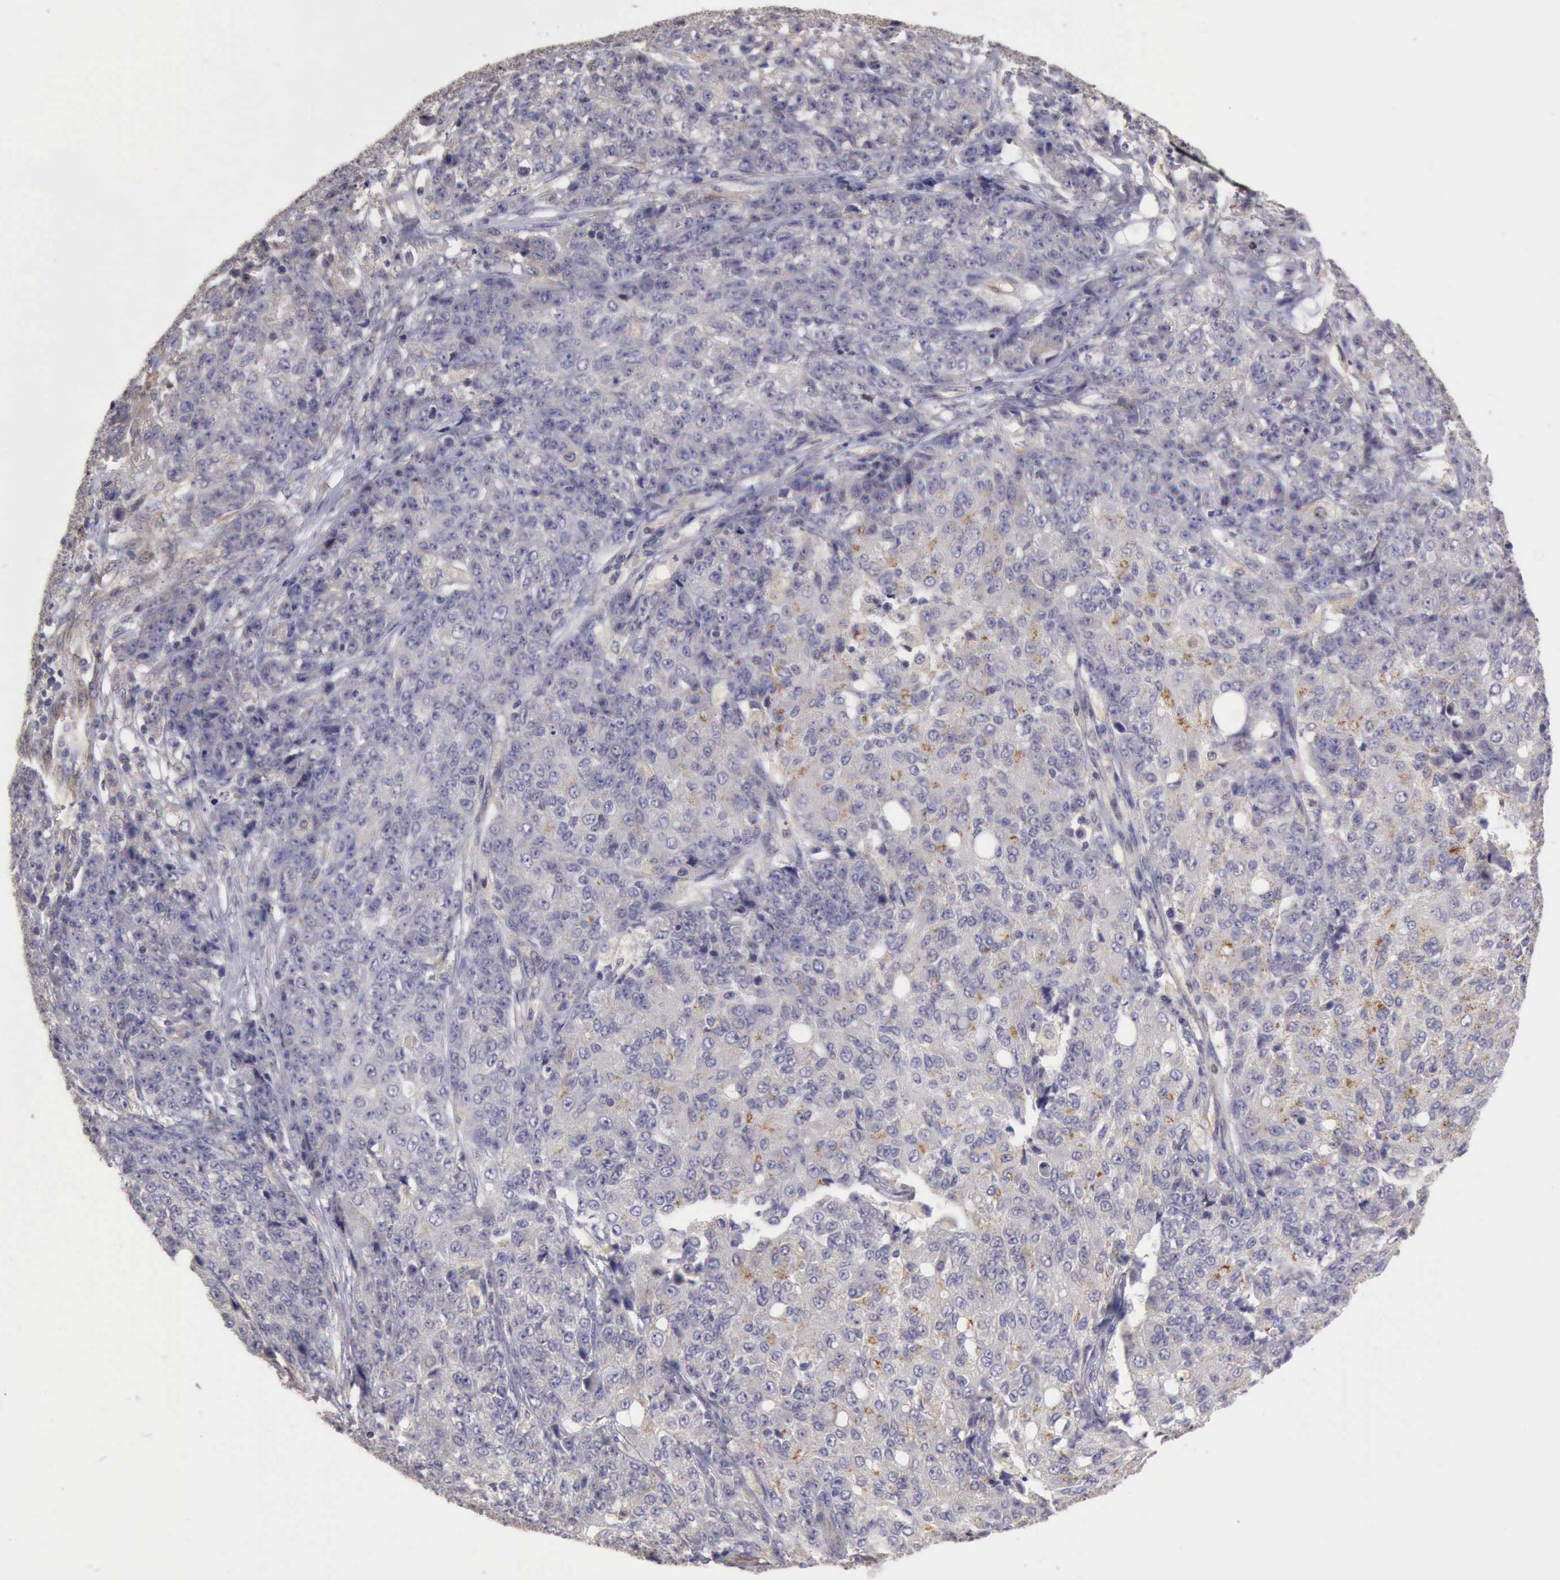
{"staining": {"intensity": "negative", "quantity": "none", "location": "none"}, "tissue": "ovarian cancer", "cell_type": "Tumor cells", "image_type": "cancer", "snomed": [{"axis": "morphology", "description": "Carcinoma, endometroid"}, {"axis": "topography", "description": "Ovary"}], "caption": "IHC of human ovarian cancer (endometroid carcinoma) exhibits no positivity in tumor cells. (DAB IHC with hematoxylin counter stain).", "gene": "BMX", "patient": {"sex": "female", "age": 42}}